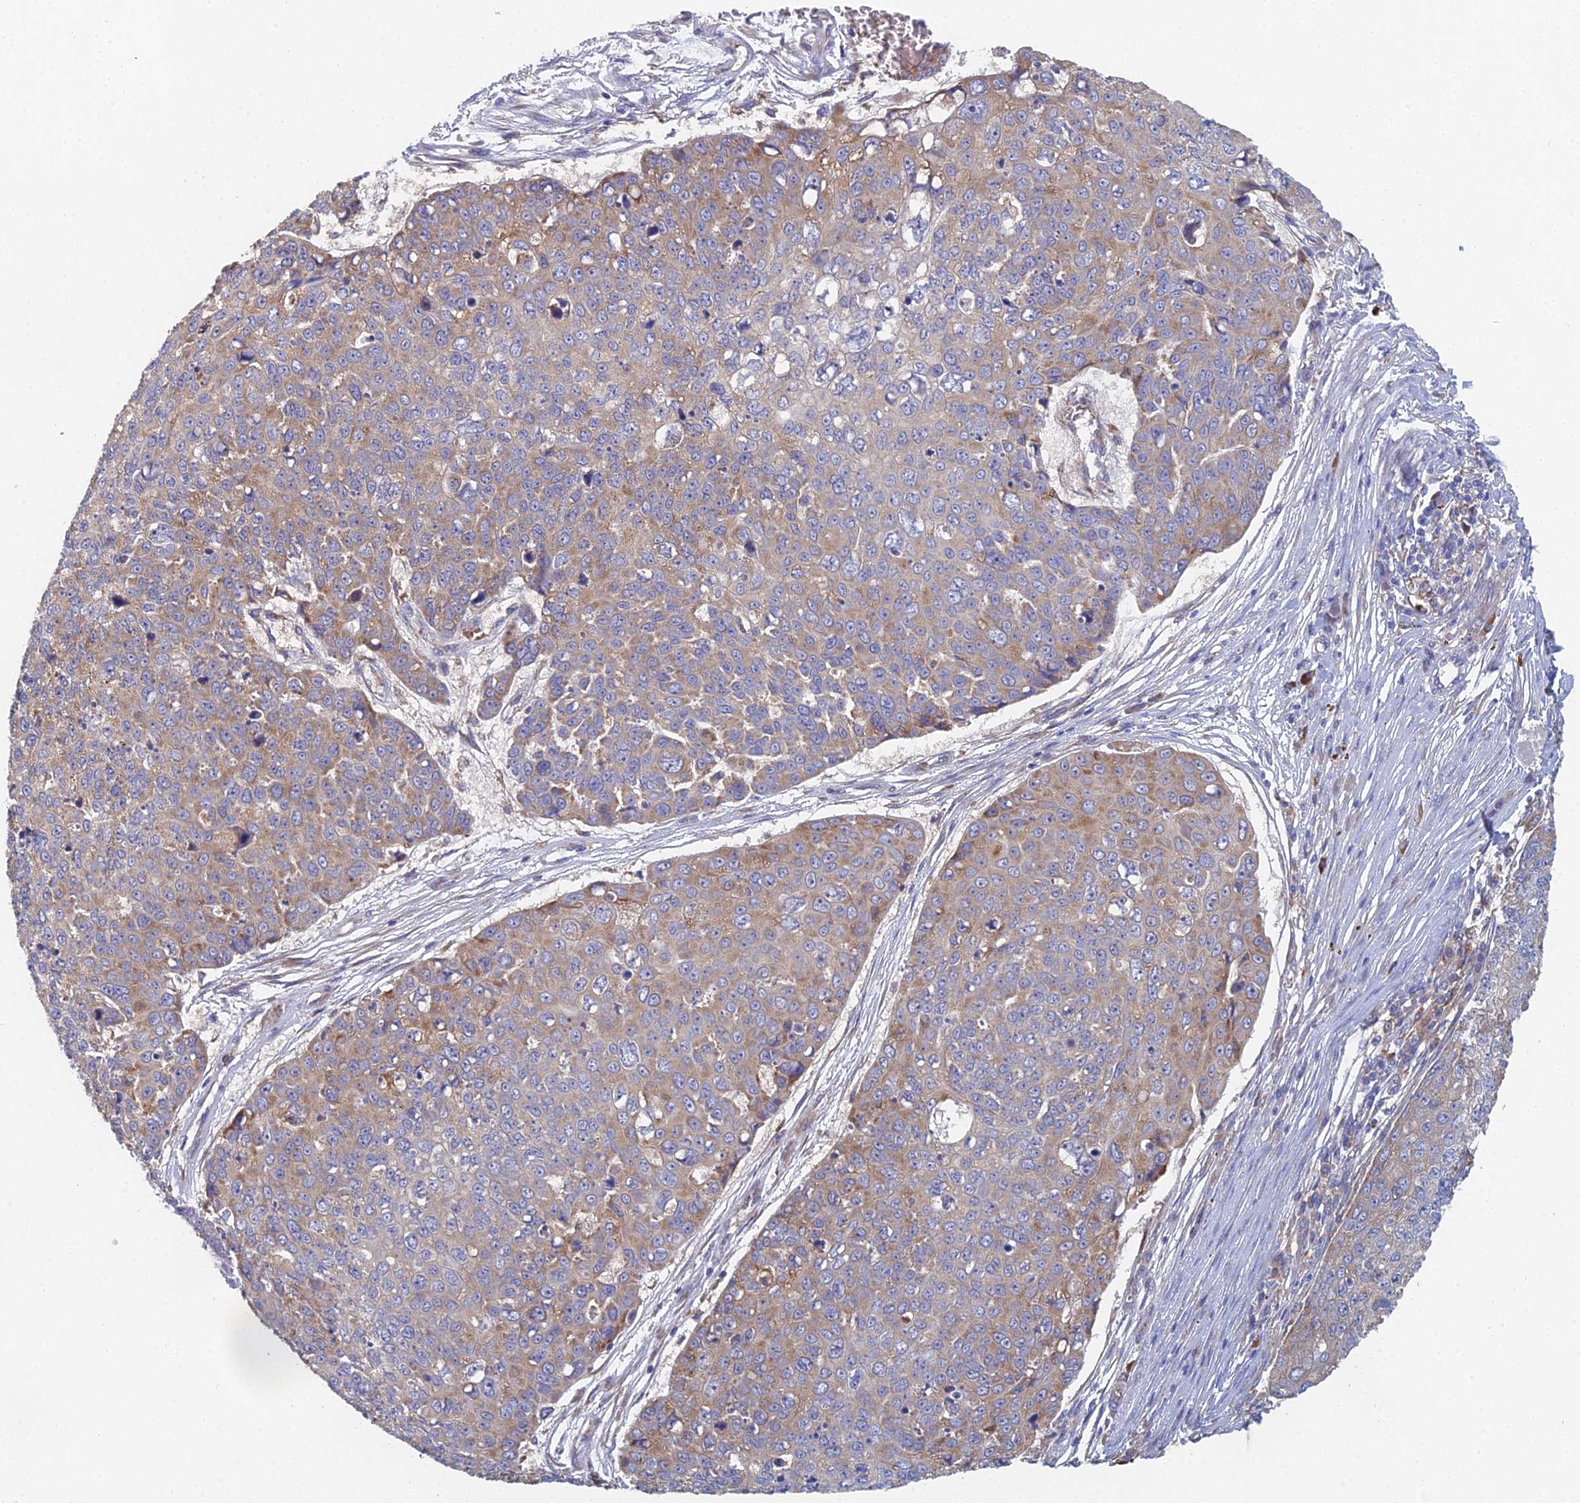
{"staining": {"intensity": "weak", "quantity": "25%-75%", "location": "cytoplasmic/membranous"}, "tissue": "skin cancer", "cell_type": "Tumor cells", "image_type": "cancer", "snomed": [{"axis": "morphology", "description": "Squamous cell carcinoma, NOS"}, {"axis": "topography", "description": "Skin"}], "caption": "Weak cytoplasmic/membranous protein staining is present in about 25%-75% of tumor cells in squamous cell carcinoma (skin). (DAB (3,3'-diaminobenzidine) = brown stain, brightfield microscopy at high magnification).", "gene": "ELOF1", "patient": {"sex": "male", "age": 71}}